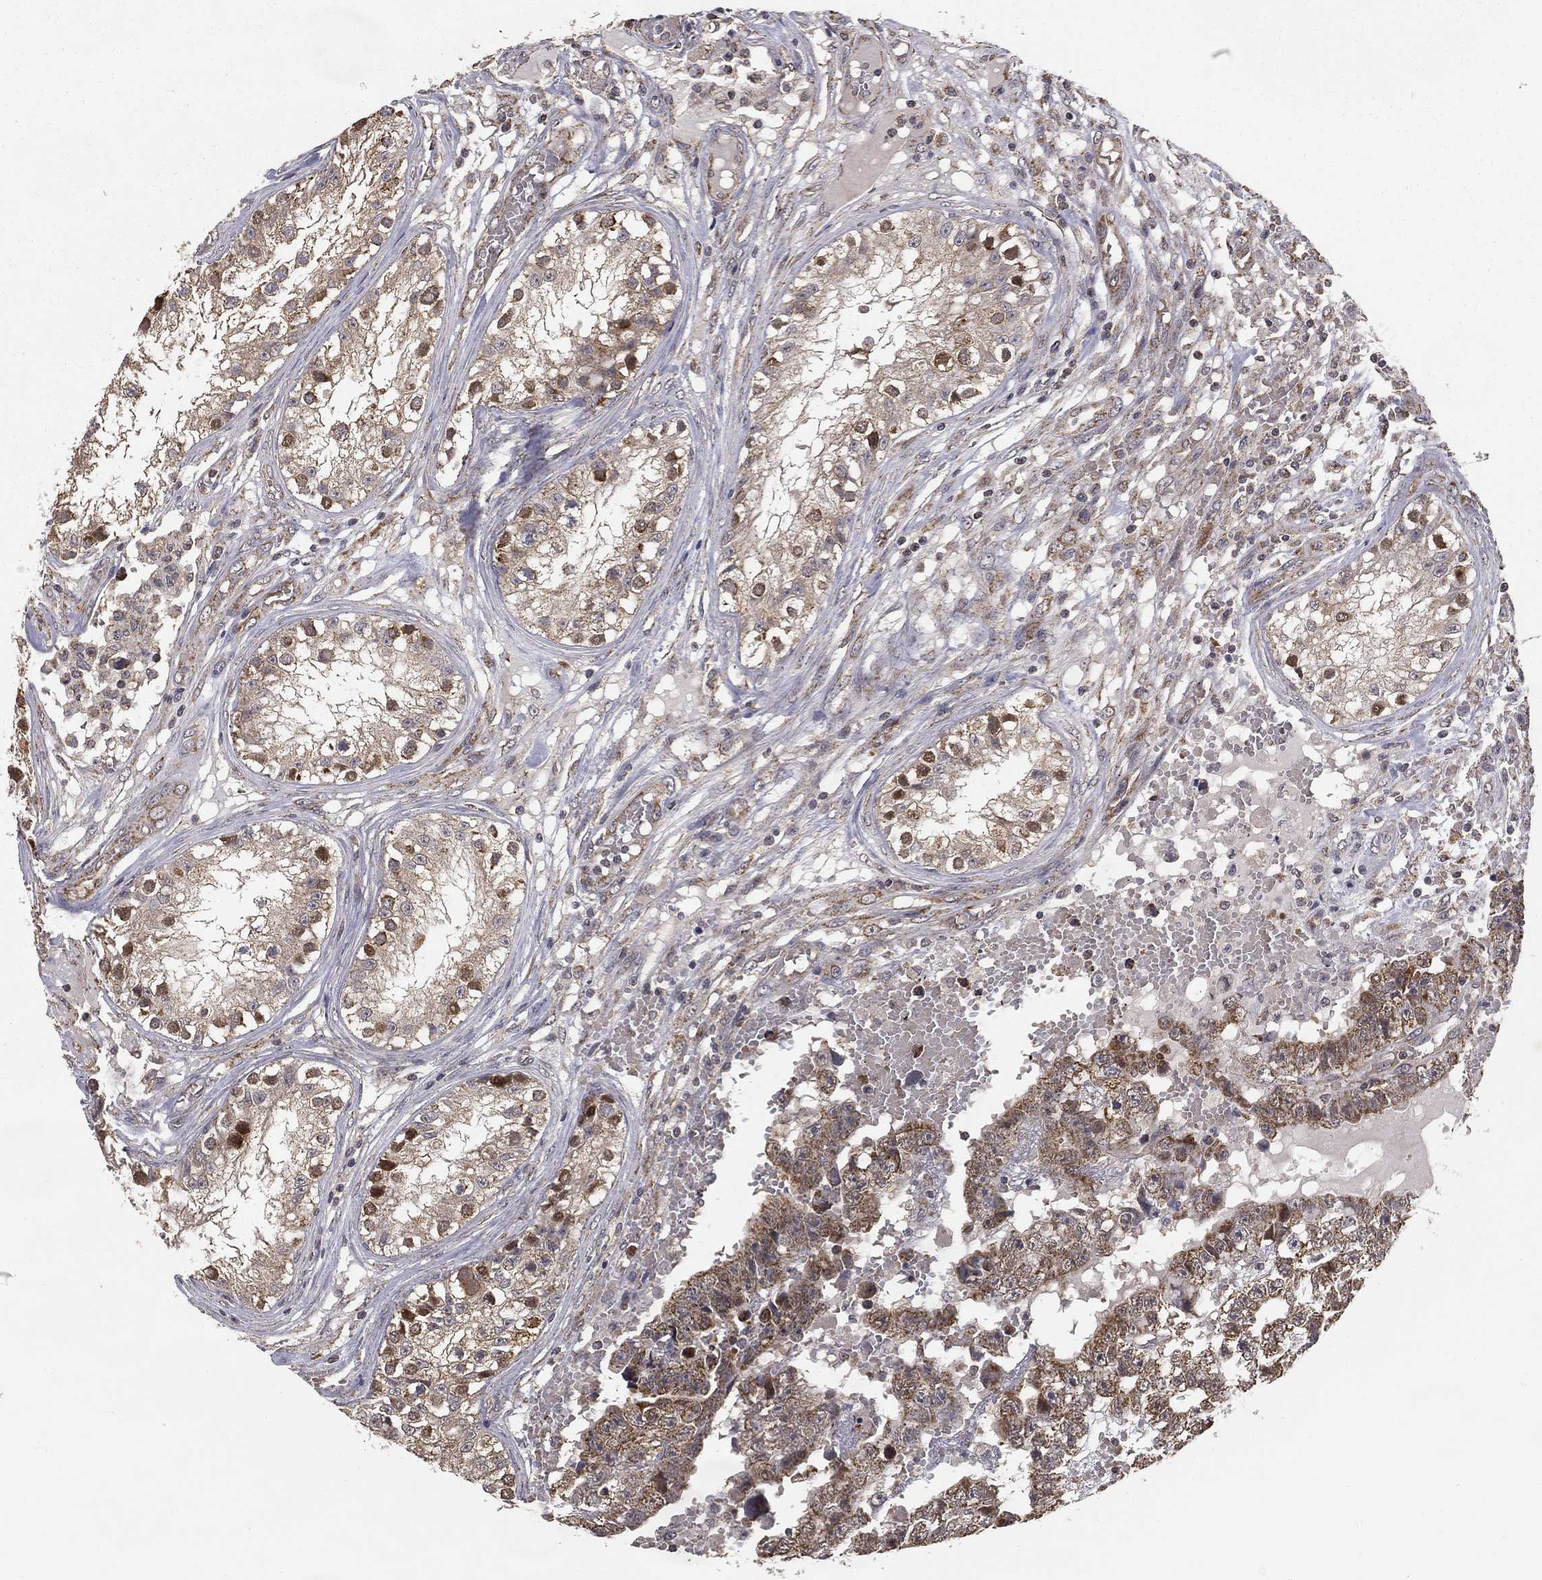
{"staining": {"intensity": "moderate", "quantity": "25%-75%", "location": "cytoplasmic/membranous"}, "tissue": "testis cancer", "cell_type": "Tumor cells", "image_type": "cancer", "snomed": [{"axis": "morphology", "description": "Carcinoma, Embryonal, NOS"}, {"axis": "topography", "description": "Testis"}], "caption": "Immunohistochemical staining of testis embryonal carcinoma displays medium levels of moderate cytoplasmic/membranous protein staining in about 25%-75% of tumor cells.", "gene": "MRPL46", "patient": {"sex": "male", "age": 25}}